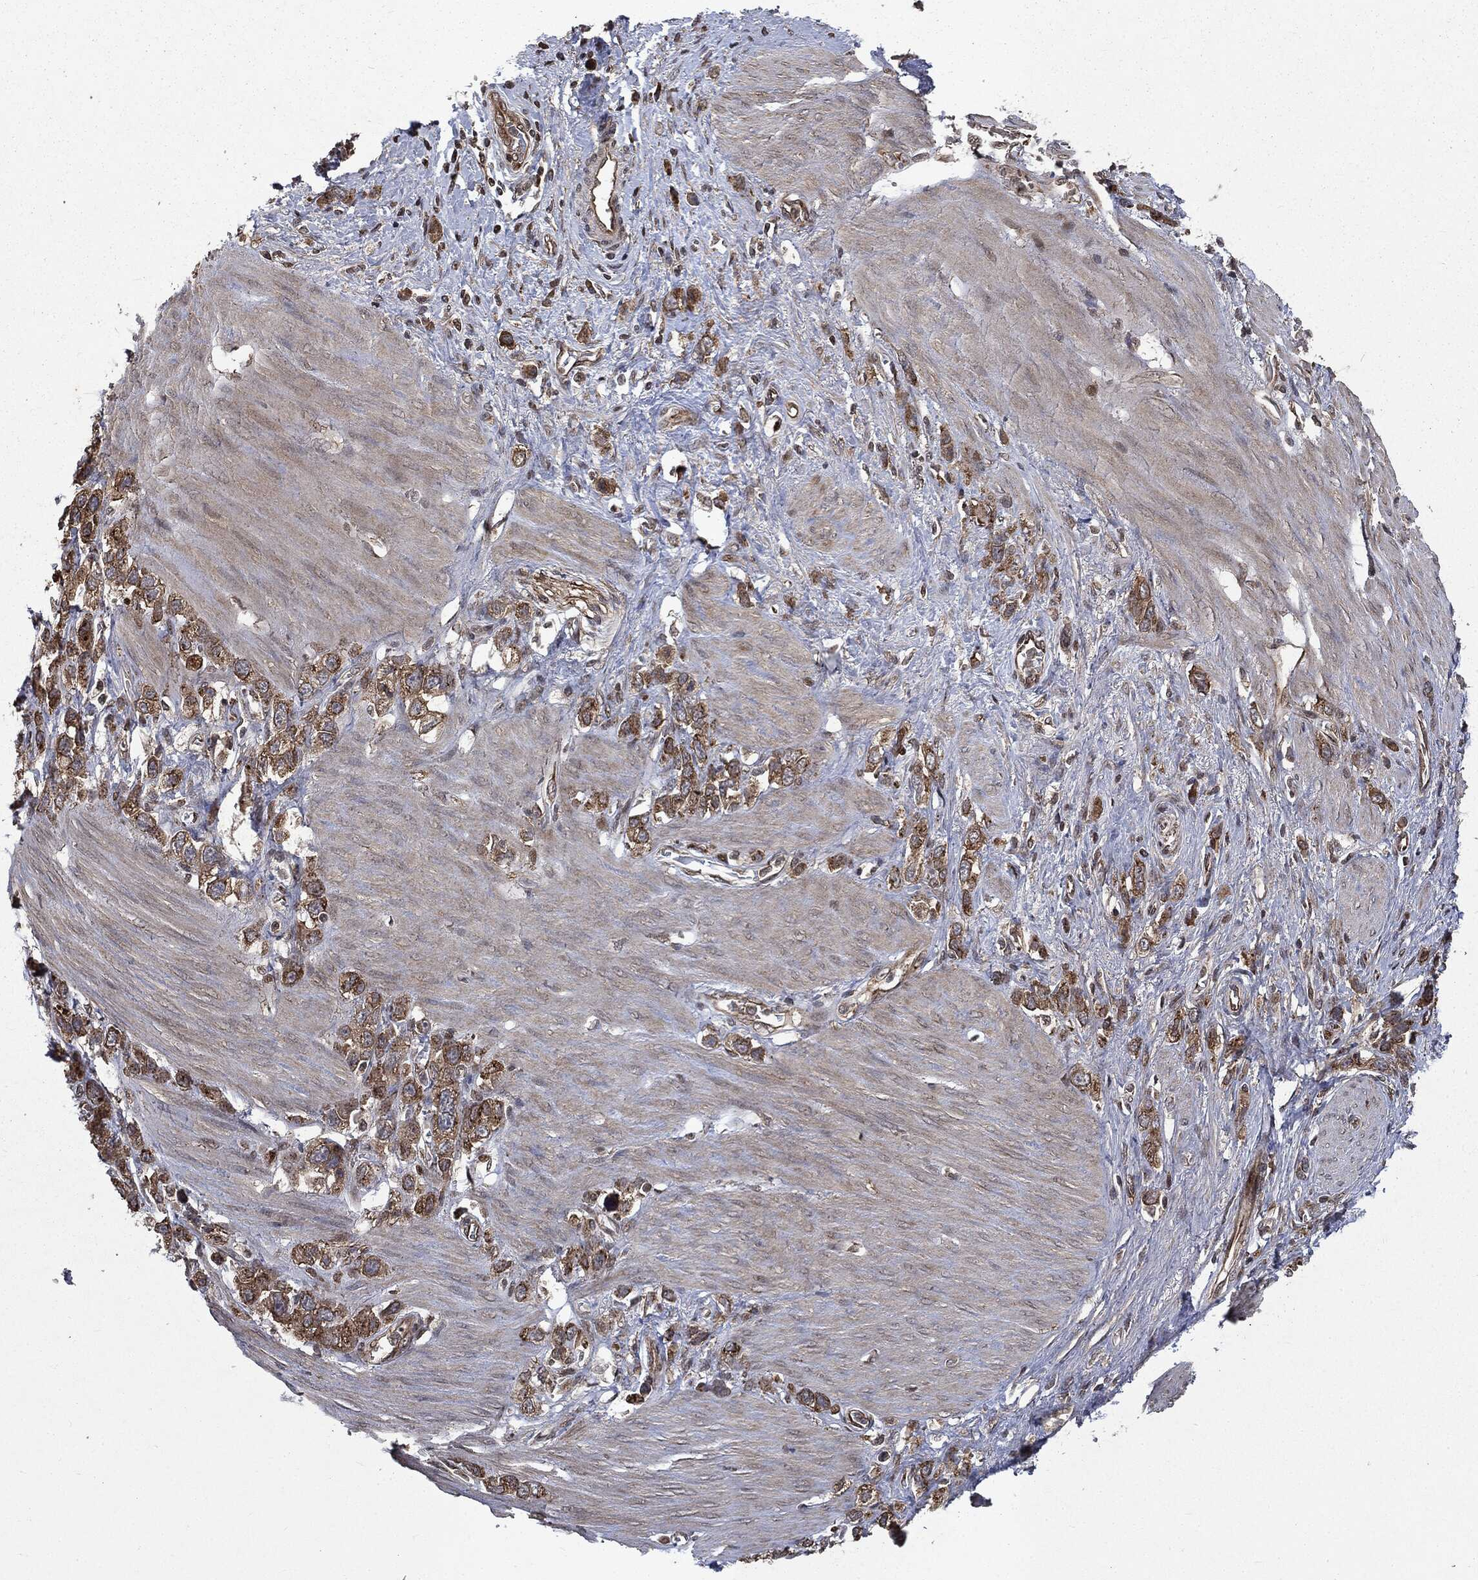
{"staining": {"intensity": "strong", "quantity": ">75%", "location": "cytoplasmic/membranous"}, "tissue": "stomach cancer", "cell_type": "Tumor cells", "image_type": "cancer", "snomed": [{"axis": "morphology", "description": "Adenocarcinoma, NOS"}, {"axis": "topography", "description": "Stomach"}], "caption": "An image of human stomach cancer stained for a protein shows strong cytoplasmic/membranous brown staining in tumor cells.", "gene": "PLPPR2", "patient": {"sex": "female", "age": 65}}